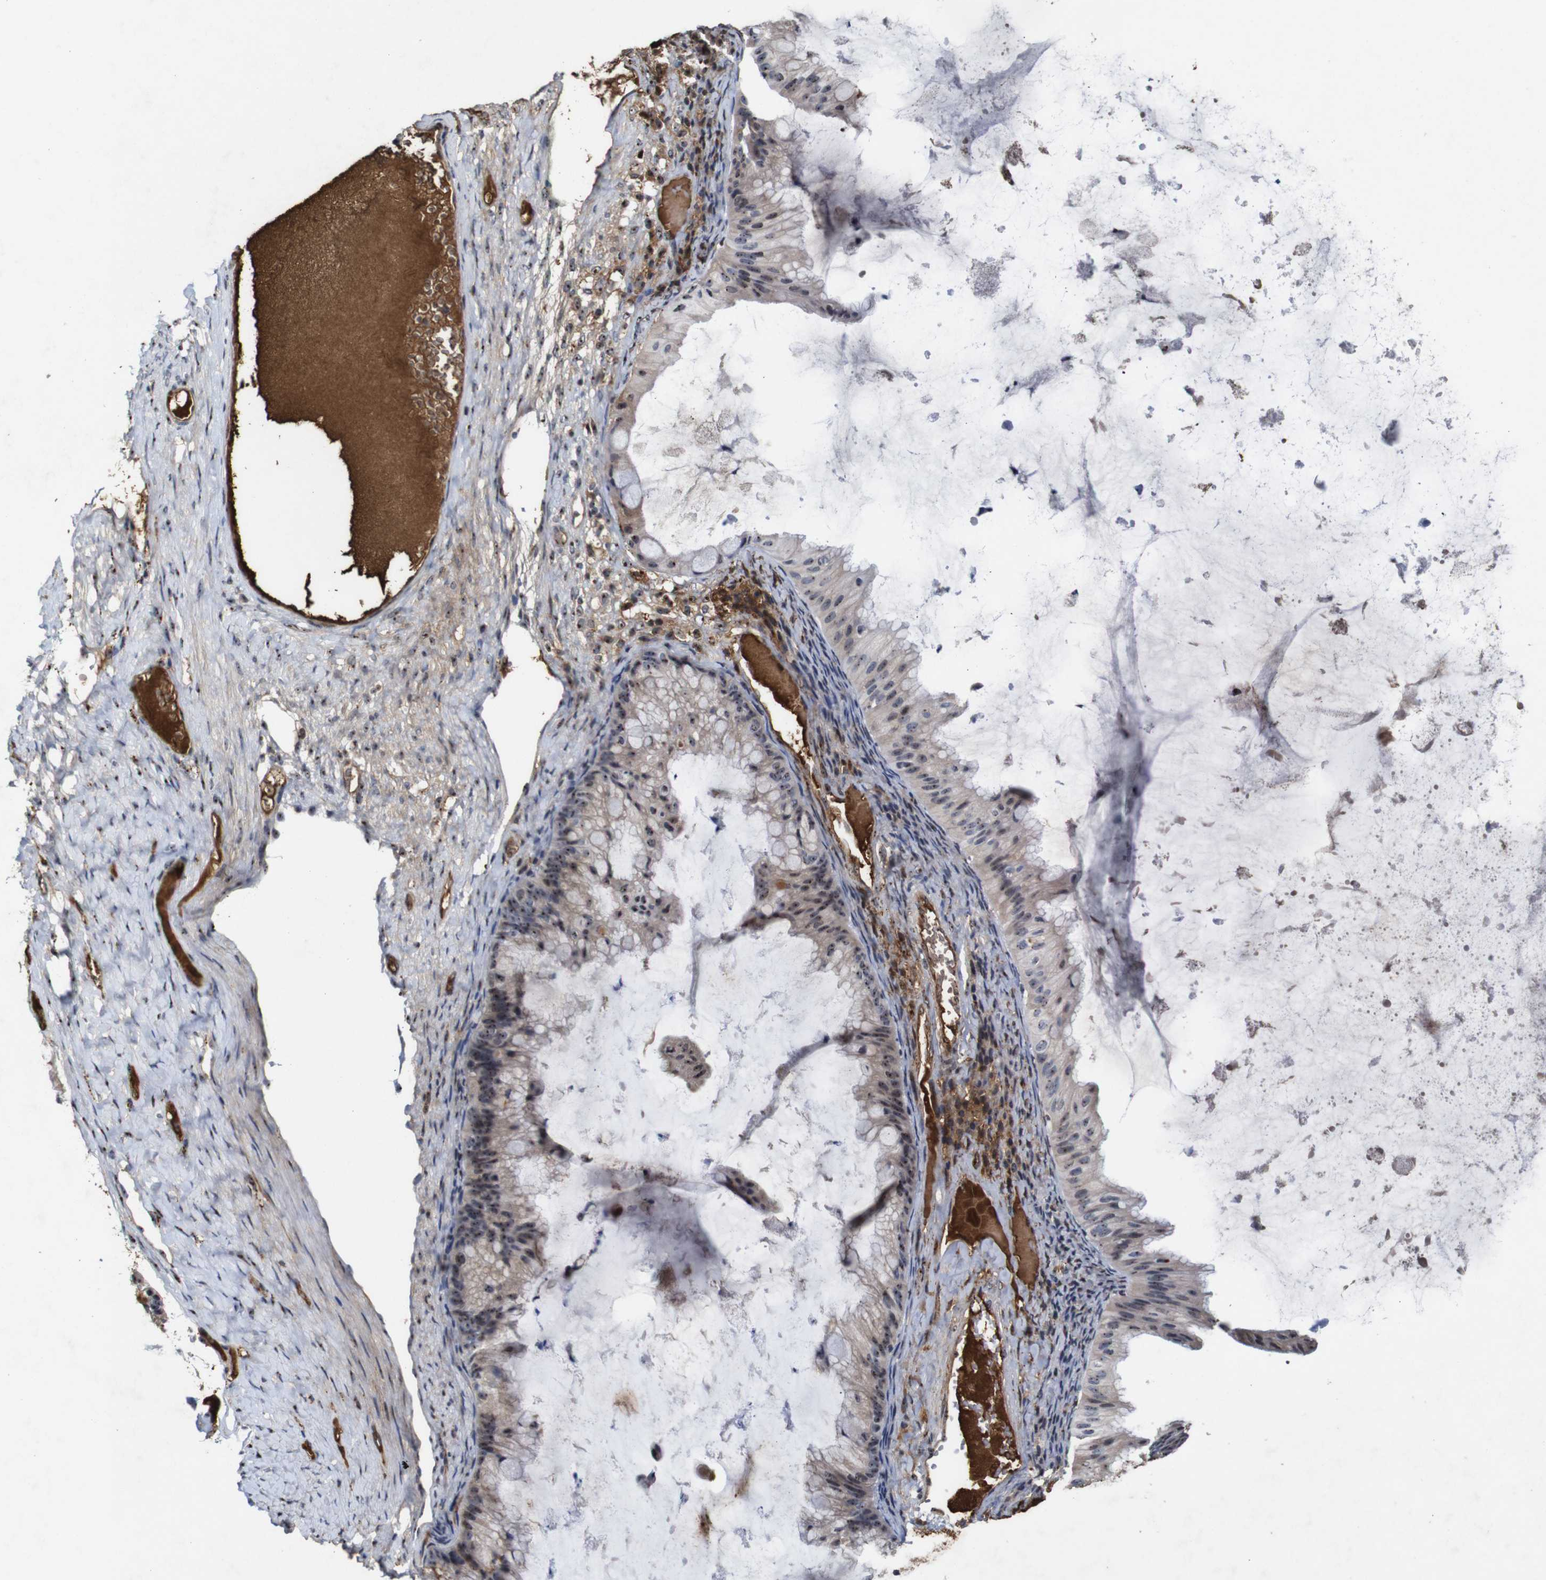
{"staining": {"intensity": "moderate", "quantity": ">75%", "location": "cytoplasmic/membranous,nuclear"}, "tissue": "ovarian cancer", "cell_type": "Tumor cells", "image_type": "cancer", "snomed": [{"axis": "morphology", "description": "Cystadenocarcinoma, mucinous, NOS"}, {"axis": "topography", "description": "Ovary"}], "caption": "Moderate cytoplasmic/membranous and nuclear protein positivity is present in about >75% of tumor cells in ovarian cancer (mucinous cystadenocarcinoma).", "gene": "MYC", "patient": {"sex": "female", "age": 61}}